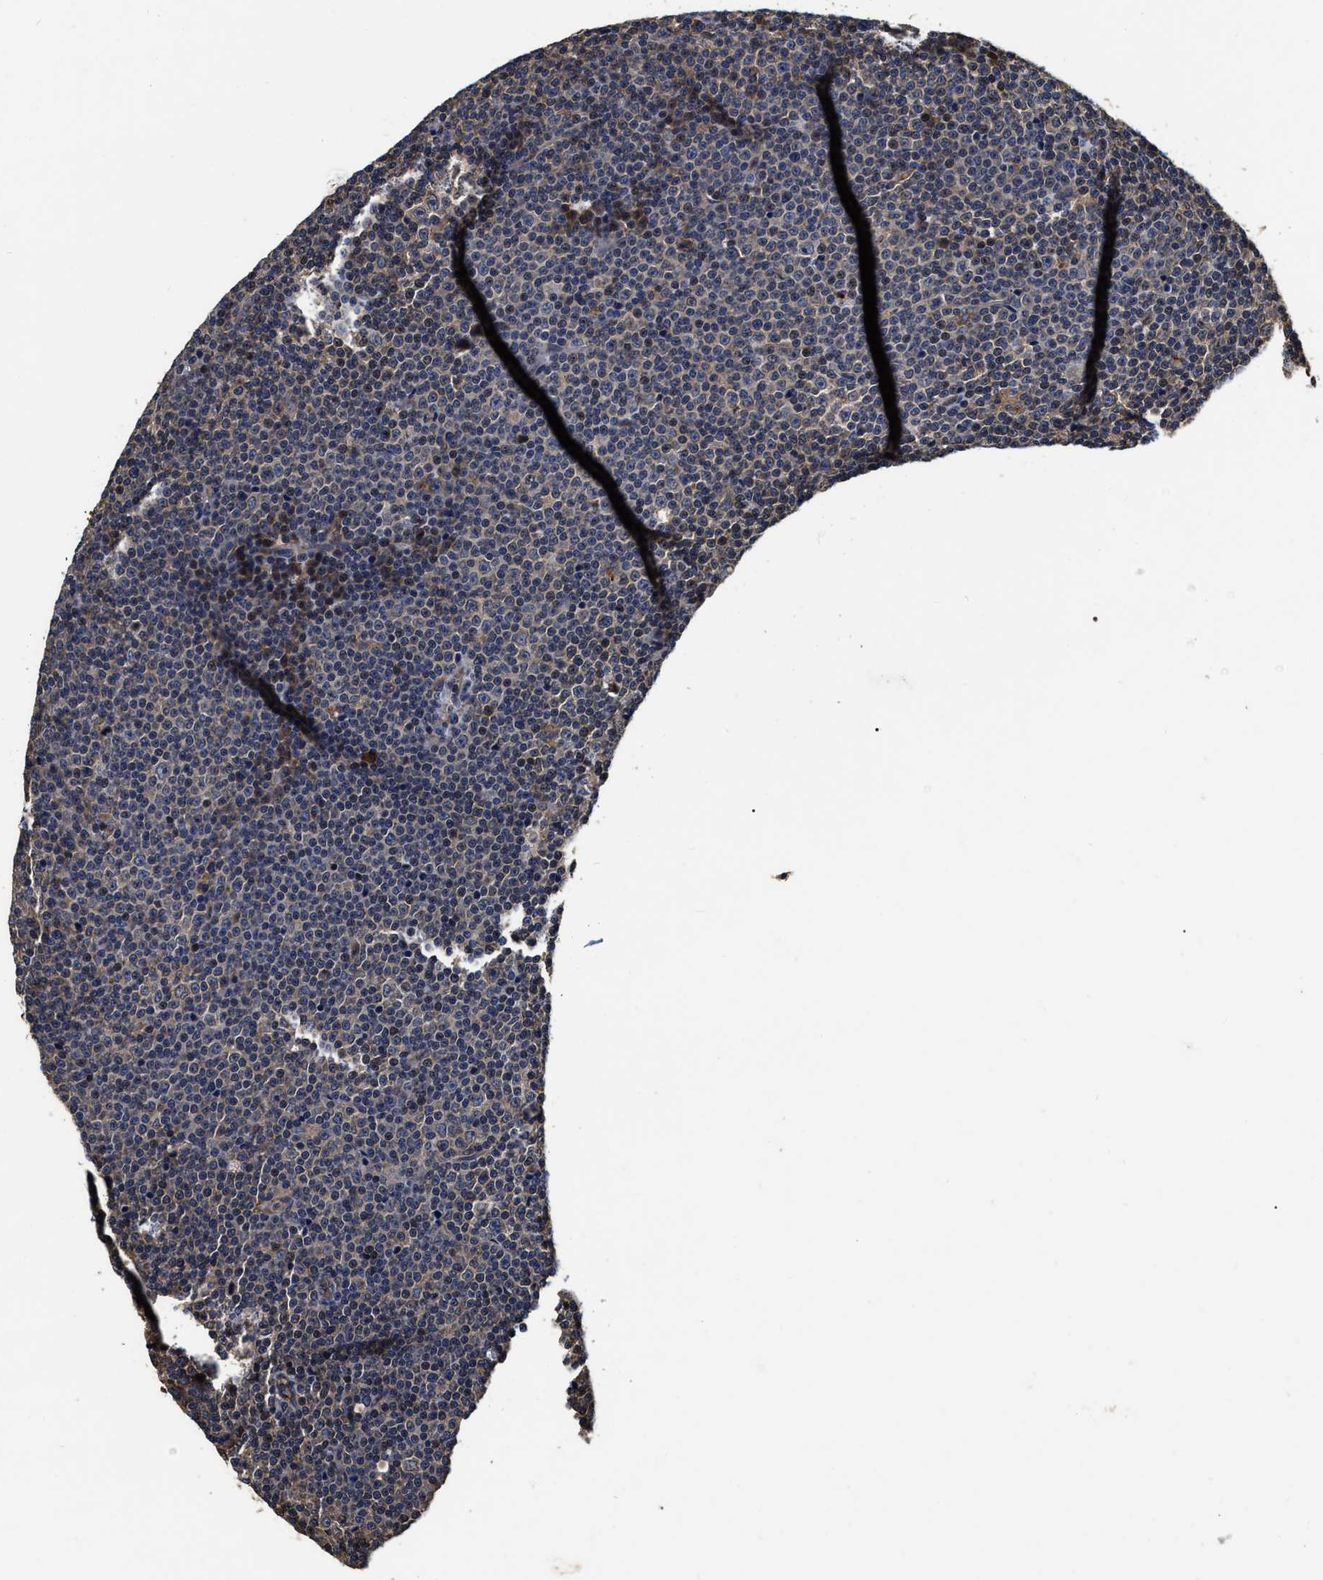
{"staining": {"intensity": "weak", "quantity": "<25%", "location": "cytoplasmic/membranous"}, "tissue": "lymphoma", "cell_type": "Tumor cells", "image_type": "cancer", "snomed": [{"axis": "morphology", "description": "Malignant lymphoma, non-Hodgkin's type, Low grade"}, {"axis": "topography", "description": "Lymph node"}], "caption": "A high-resolution histopathology image shows immunohistochemistry staining of lymphoma, which exhibits no significant positivity in tumor cells.", "gene": "ABCG8", "patient": {"sex": "female", "age": 67}}